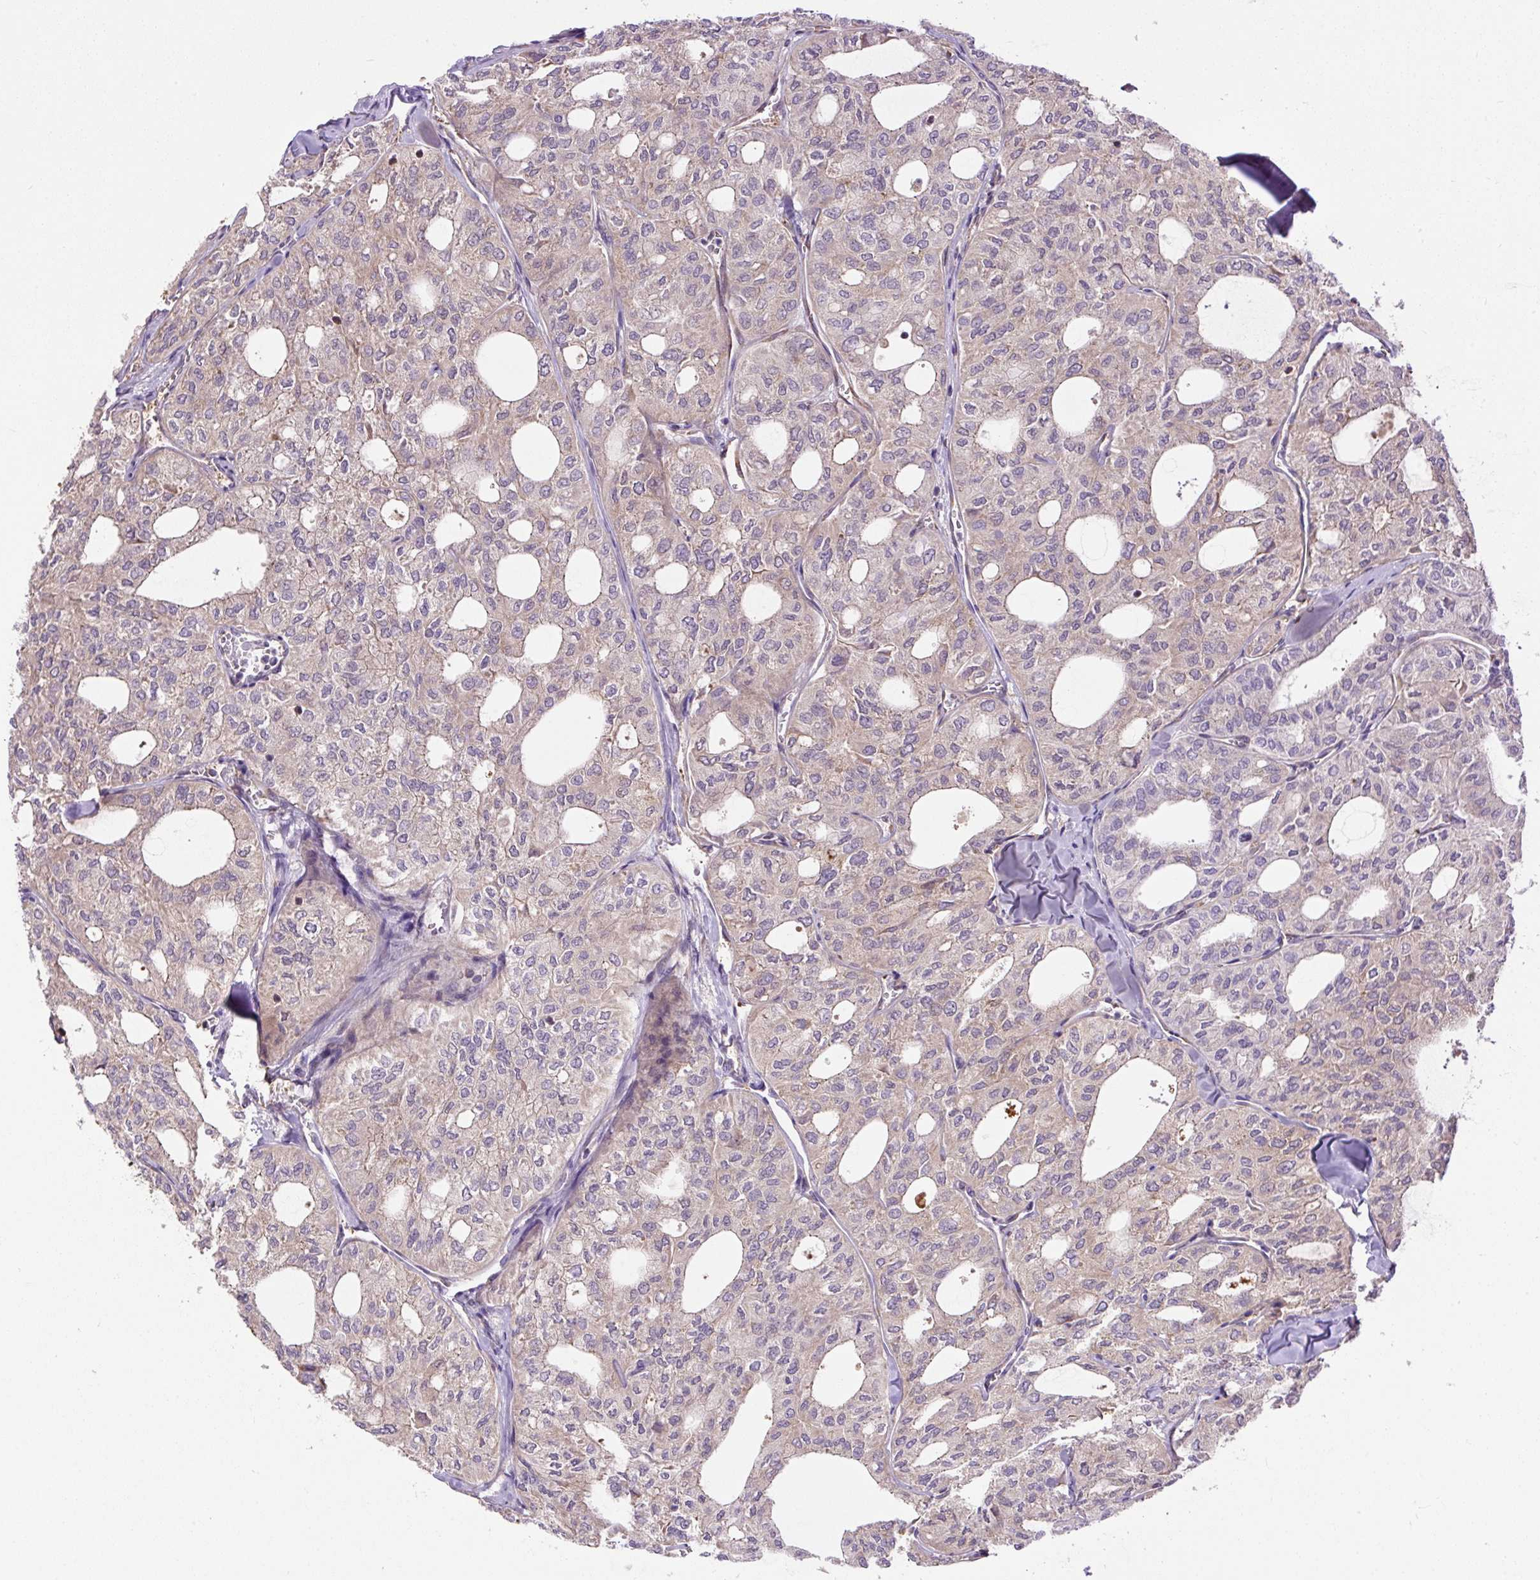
{"staining": {"intensity": "weak", "quantity": "<25%", "location": "cytoplasmic/membranous"}, "tissue": "thyroid cancer", "cell_type": "Tumor cells", "image_type": "cancer", "snomed": [{"axis": "morphology", "description": "Follicular adenoma carcinoma, NOS"}, {"axis": "topography", "description": "Thyroid gland"}], "caption": "DAB (3,3'-diaminobenzidine) immunohistochemical staining of human thyroid follicular adenoma carcinoma displays no significant positivity in tumor cells. (Stains: DAB immunohistochemistry with hematoxylin counter stain, Microscopy: brightfield microscopy at high magnification).", "gene": "PPME1", "patient": {"sex": "male", "age": 75}}